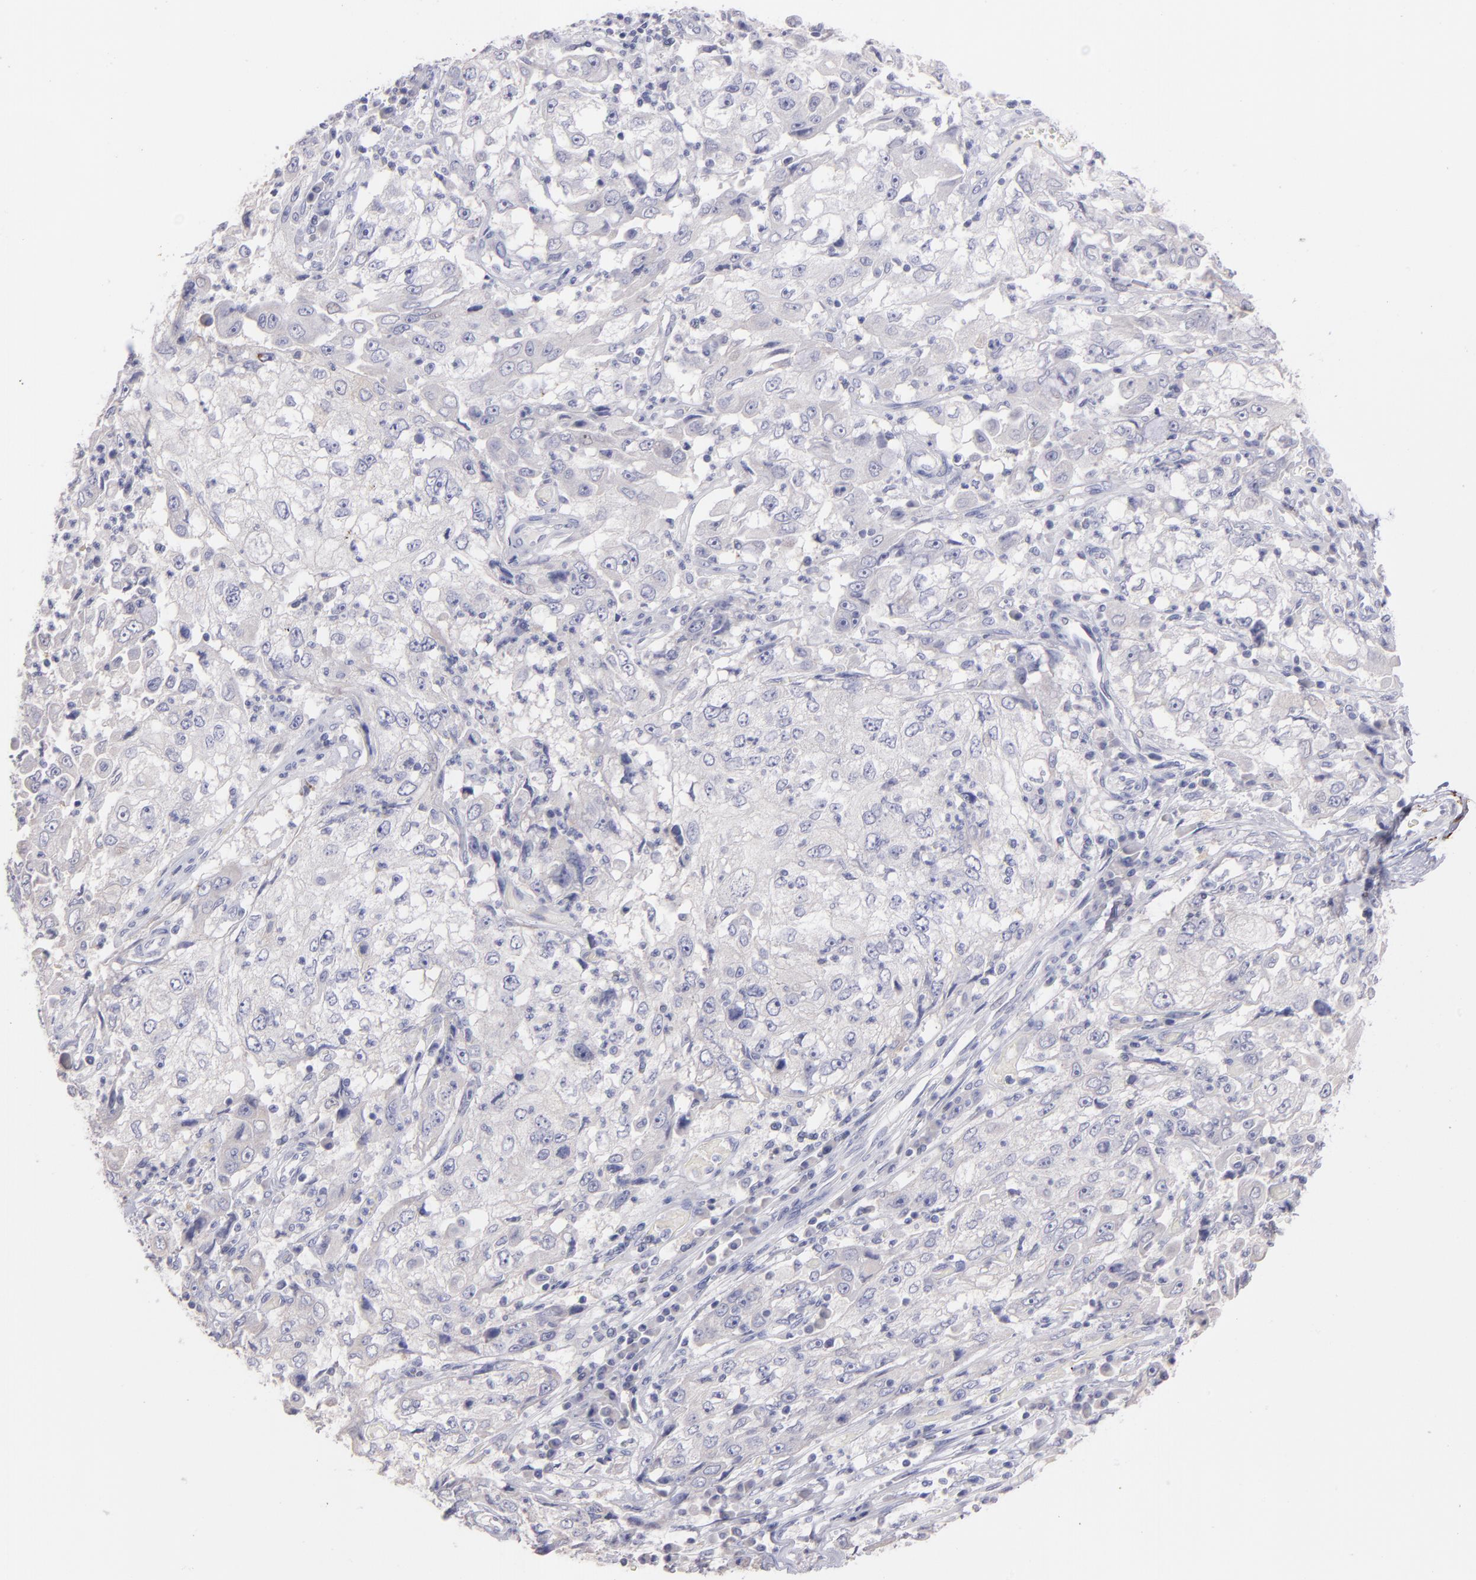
{"staining": {"intensity": "negative", "quantity": "none", "location": "none"}, "tissue": "cervical cancer", "cell_type": "Tumor cells", "image_type": "cancer", "snomed": [{"axis": "morphology", "description": "Squamous cell carcinoma, NOS"}, {"axis": "topography", "description": "Cervix"}], "caption": "Photomicrograph shows no protein positivity in tumor cells of squamous cell carcinoma (cervical) tissue.", "gene": "SNAP25", "patient": {"sex": "female", "age": 36}}